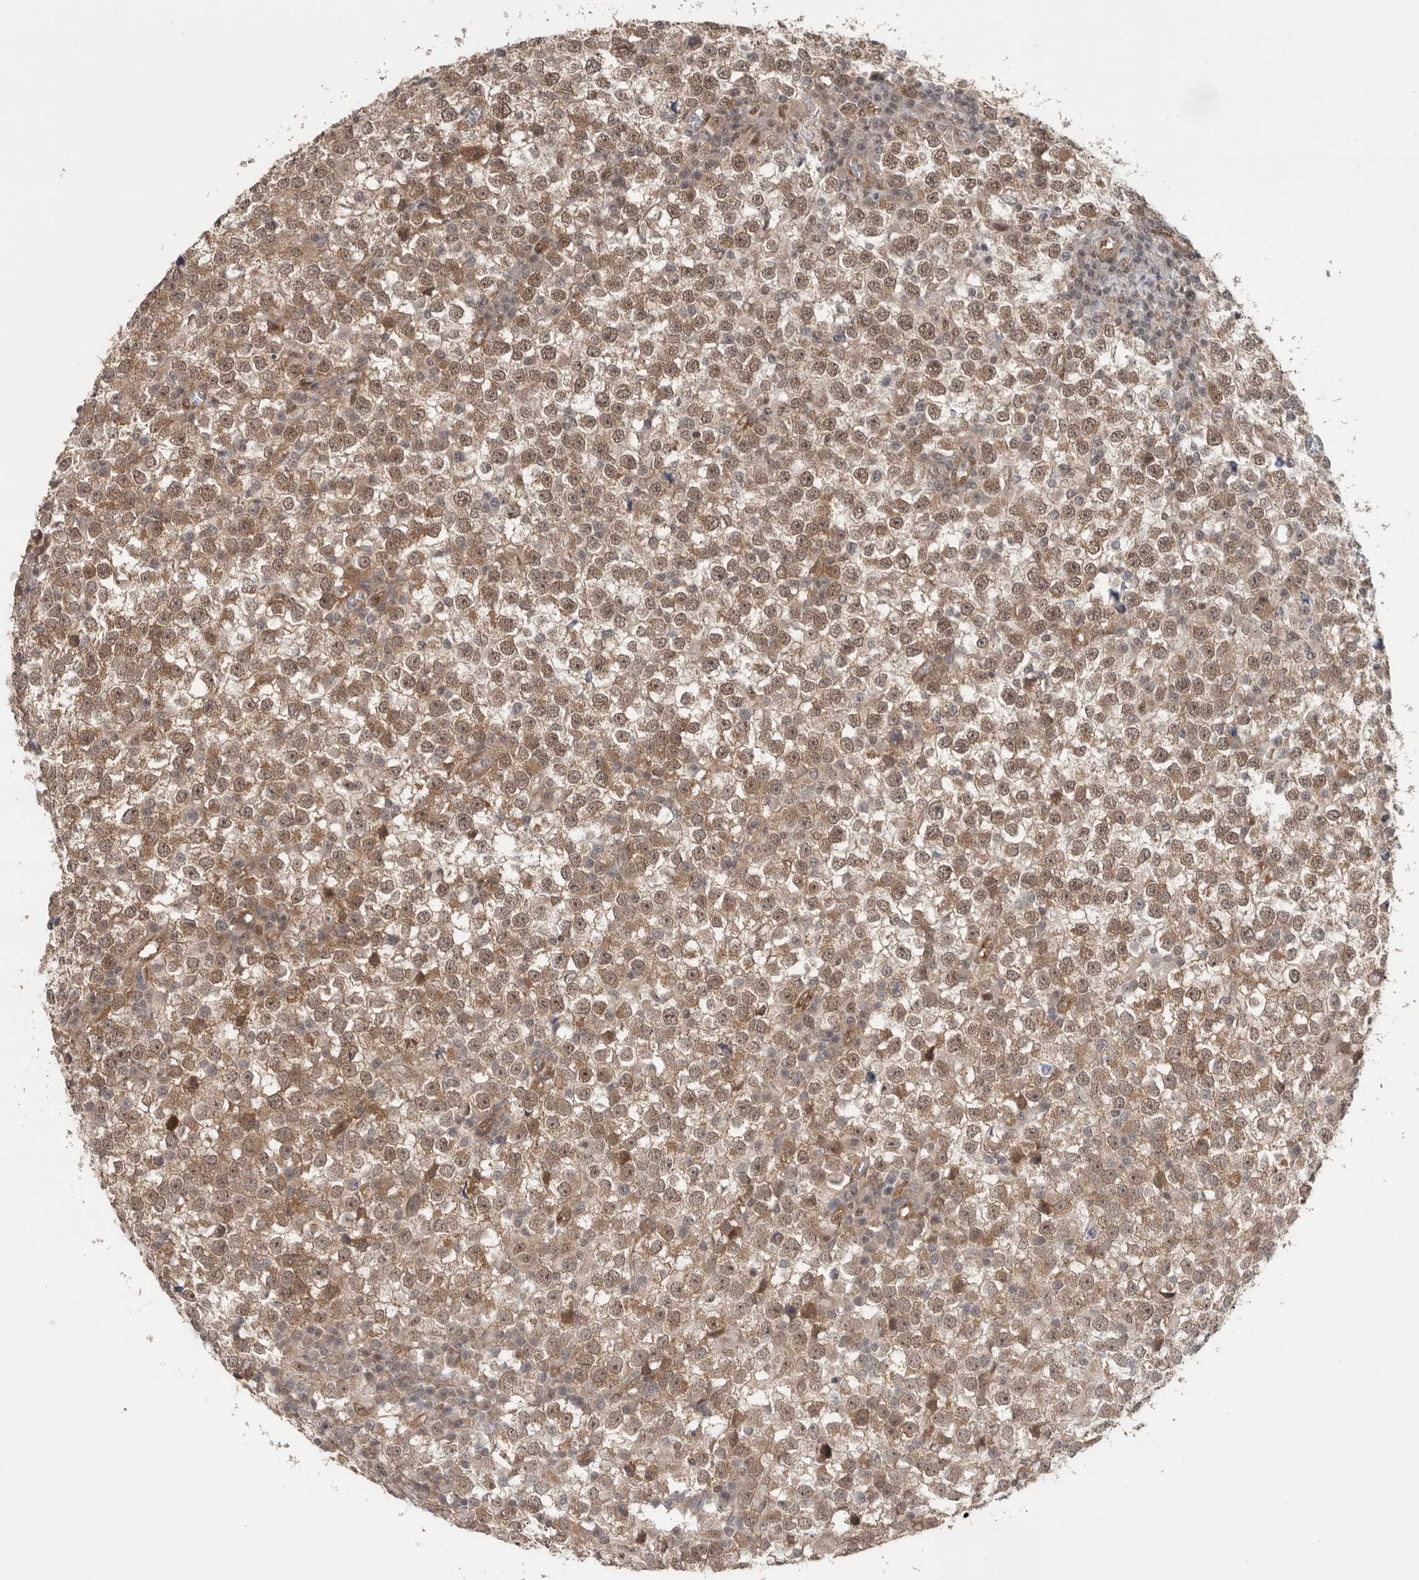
{"staining": {"intensity": "weak", "quantity": ">75%", "location": "cytoplasmic/membranous,nuclear"}, "tissue": "testis cancer", "cell_type": "Tumor cells", "image_type": "cancer", "snomed": [{"axis": "morphology", "description": "Seminoma, NOS"}, {"axis": "topography", "description": "Testis"}], "caption": "IHC image of human seminoma (testis) stained for a protein (brown), which demonstrates low levels of weak cytoplasmic/membranous and nuclear staining in about >75% of tumor cells.", "gene": "VPS50", "patient": {"sex": "male", "age": 65}}